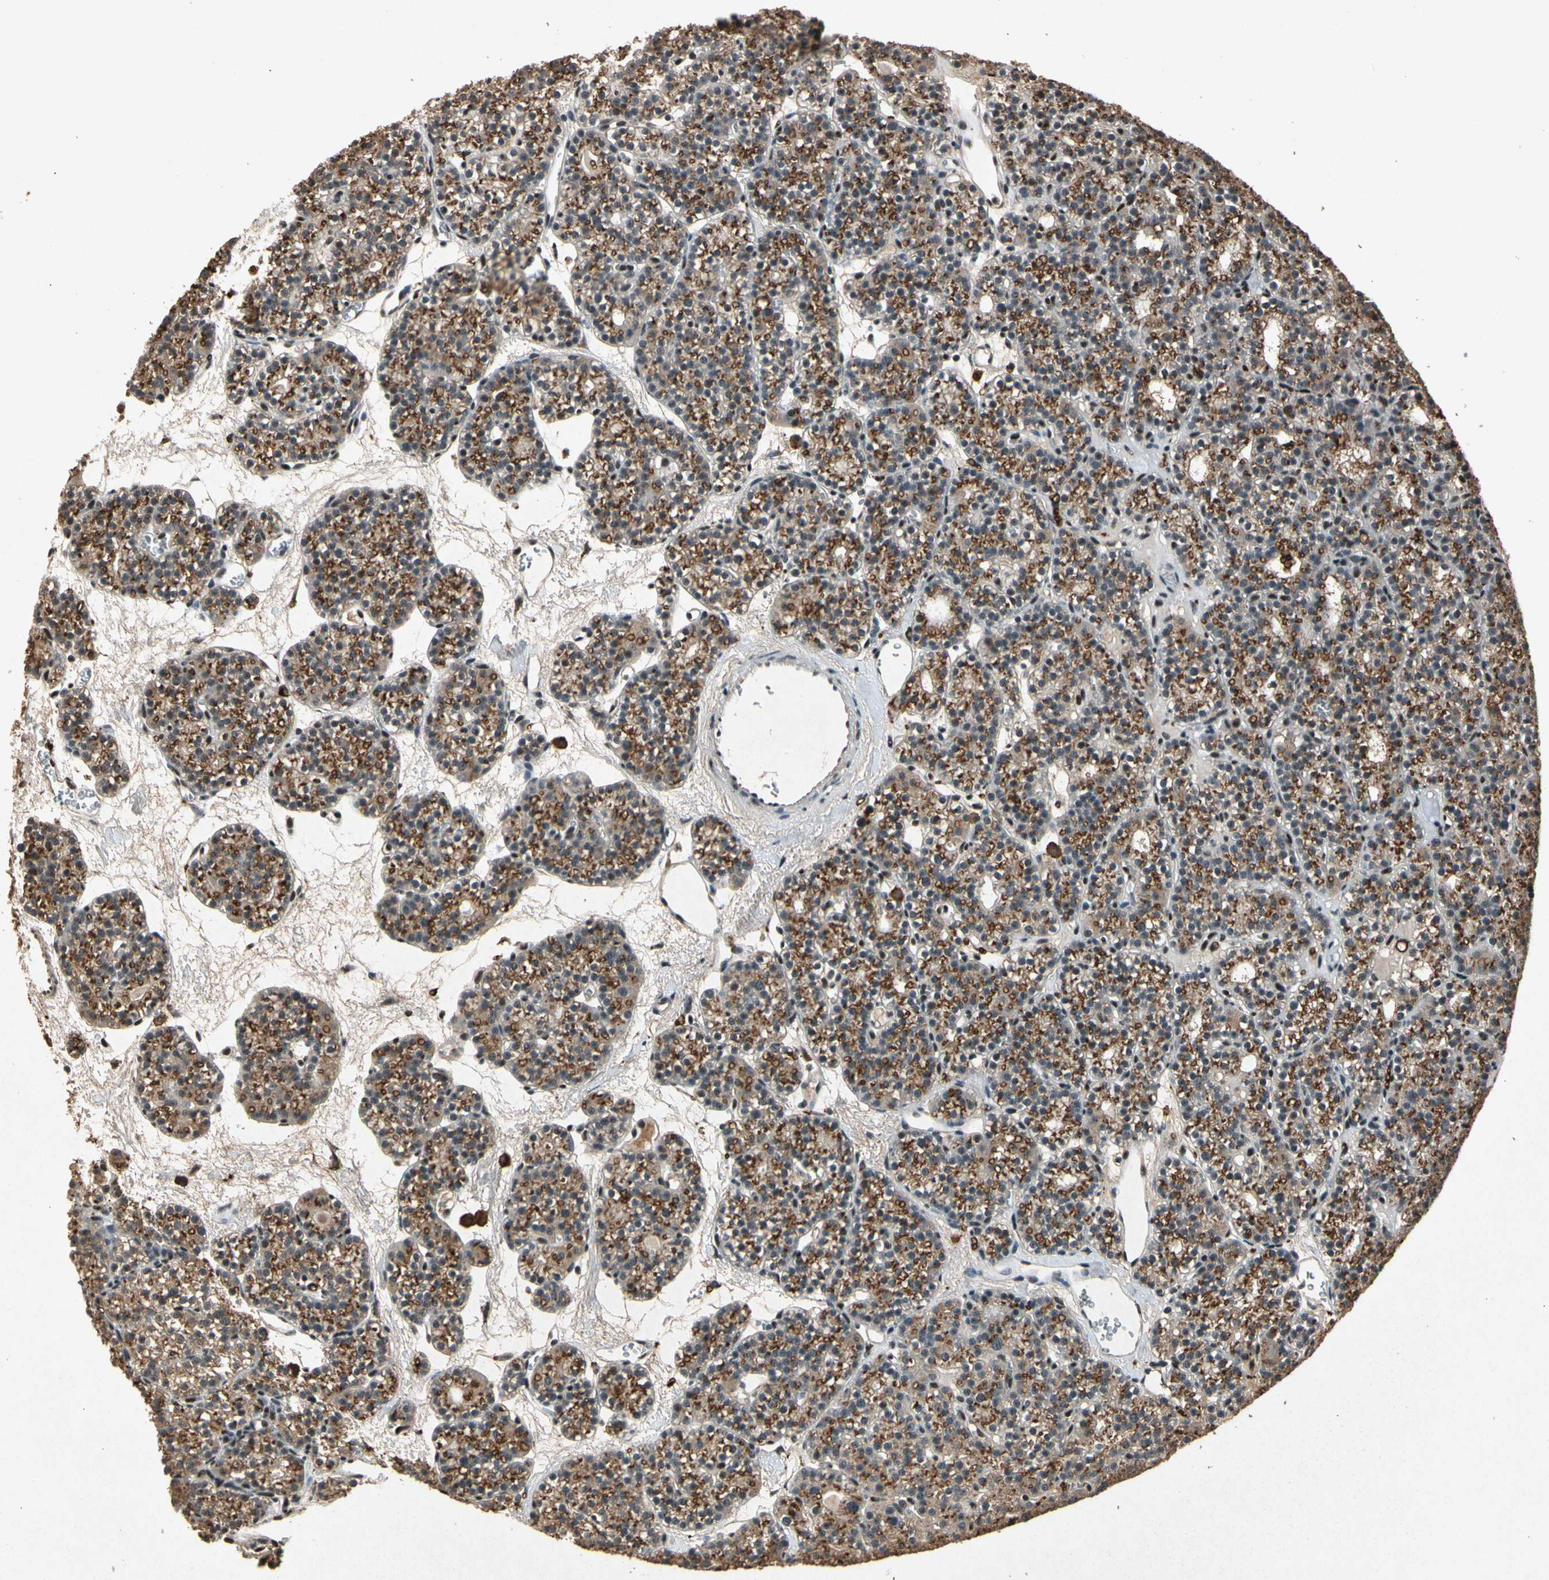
{"staining": {"intensity": "moderate", "quantity": ">75%", "location": "cytoplasmic/membranous,nuclear"}, "tissue": "parathyroid gland", "cell_type": "Glandular cells", "image_type": "normal", "snomed": [{"axis": "morphology", "description": "Normal tissue, NOS"}, {"axis": "topography", "description": "Parathyroid gland"}], "caption": "This is an image of immunohistochemistry (IHC) staining of unremarkable parathyroid gland, which shows moderate positivity in the cytoplasmic/membranous,nuclear of glandular cells.", "gene": "PML", "patient": {"sex": "female", "age": 64}}